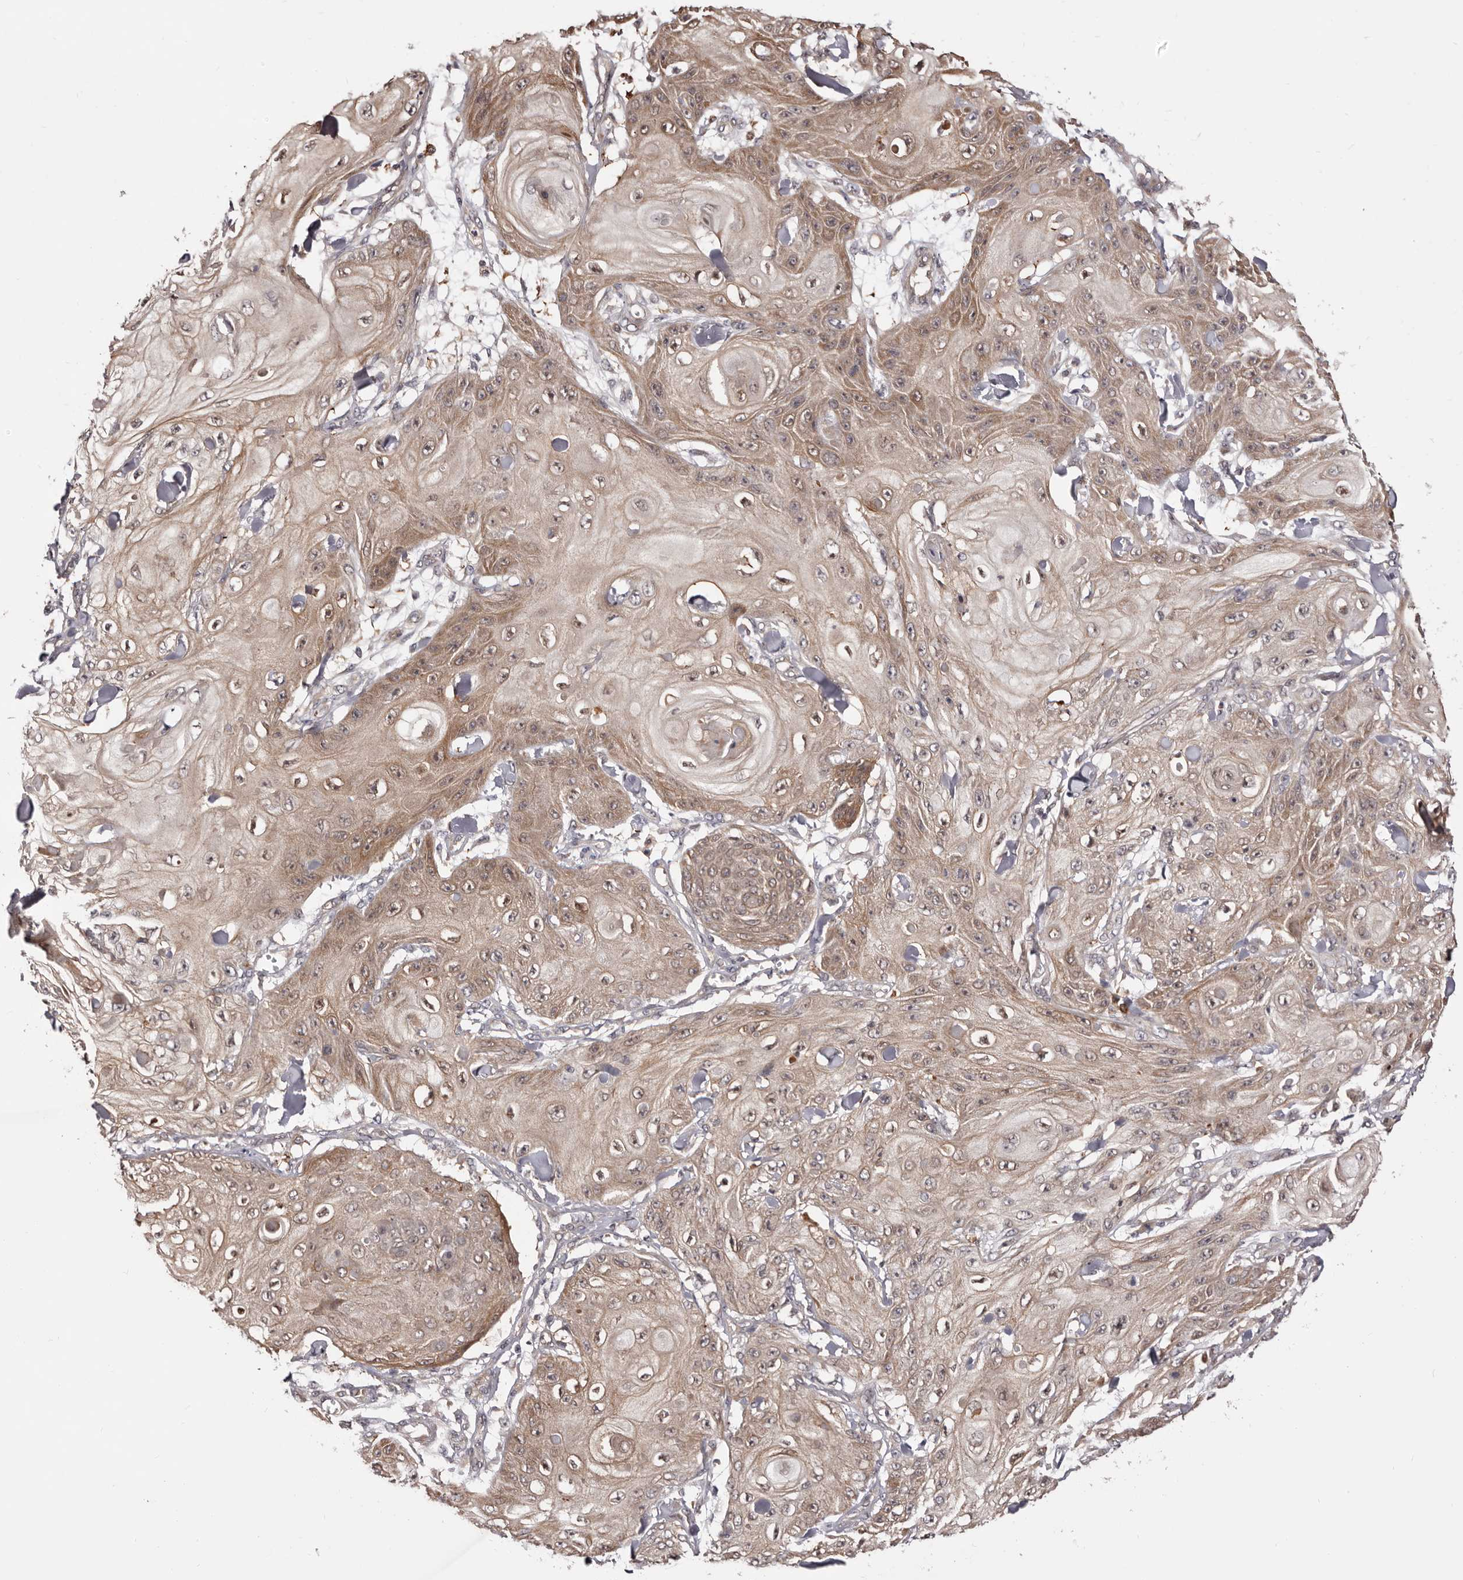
{"staining": {"intensity": "moderate", "quantity": ">75%", "location": "cytoplasmic/membranous"}, "tissue": "skin cancer", "cell_type": "Tumor cells", "image_type": "cancer", "snomed": [{"axis": "morphology", "description": "Squamous cell carcinoma, NOS"}, {"axis": "topography", "description": "Skin"}], "caption": "Protein staining of skin cancer (squamous cell carcinoma) tissue exhibits moderate cytoplasmic/membranous staining in about >75% of tumor cells. (brown staining indicates protein expression, while blue staining denotes nuclei).", "gene": "MDP1", "patient": {"sex": "male", "age": 74}}